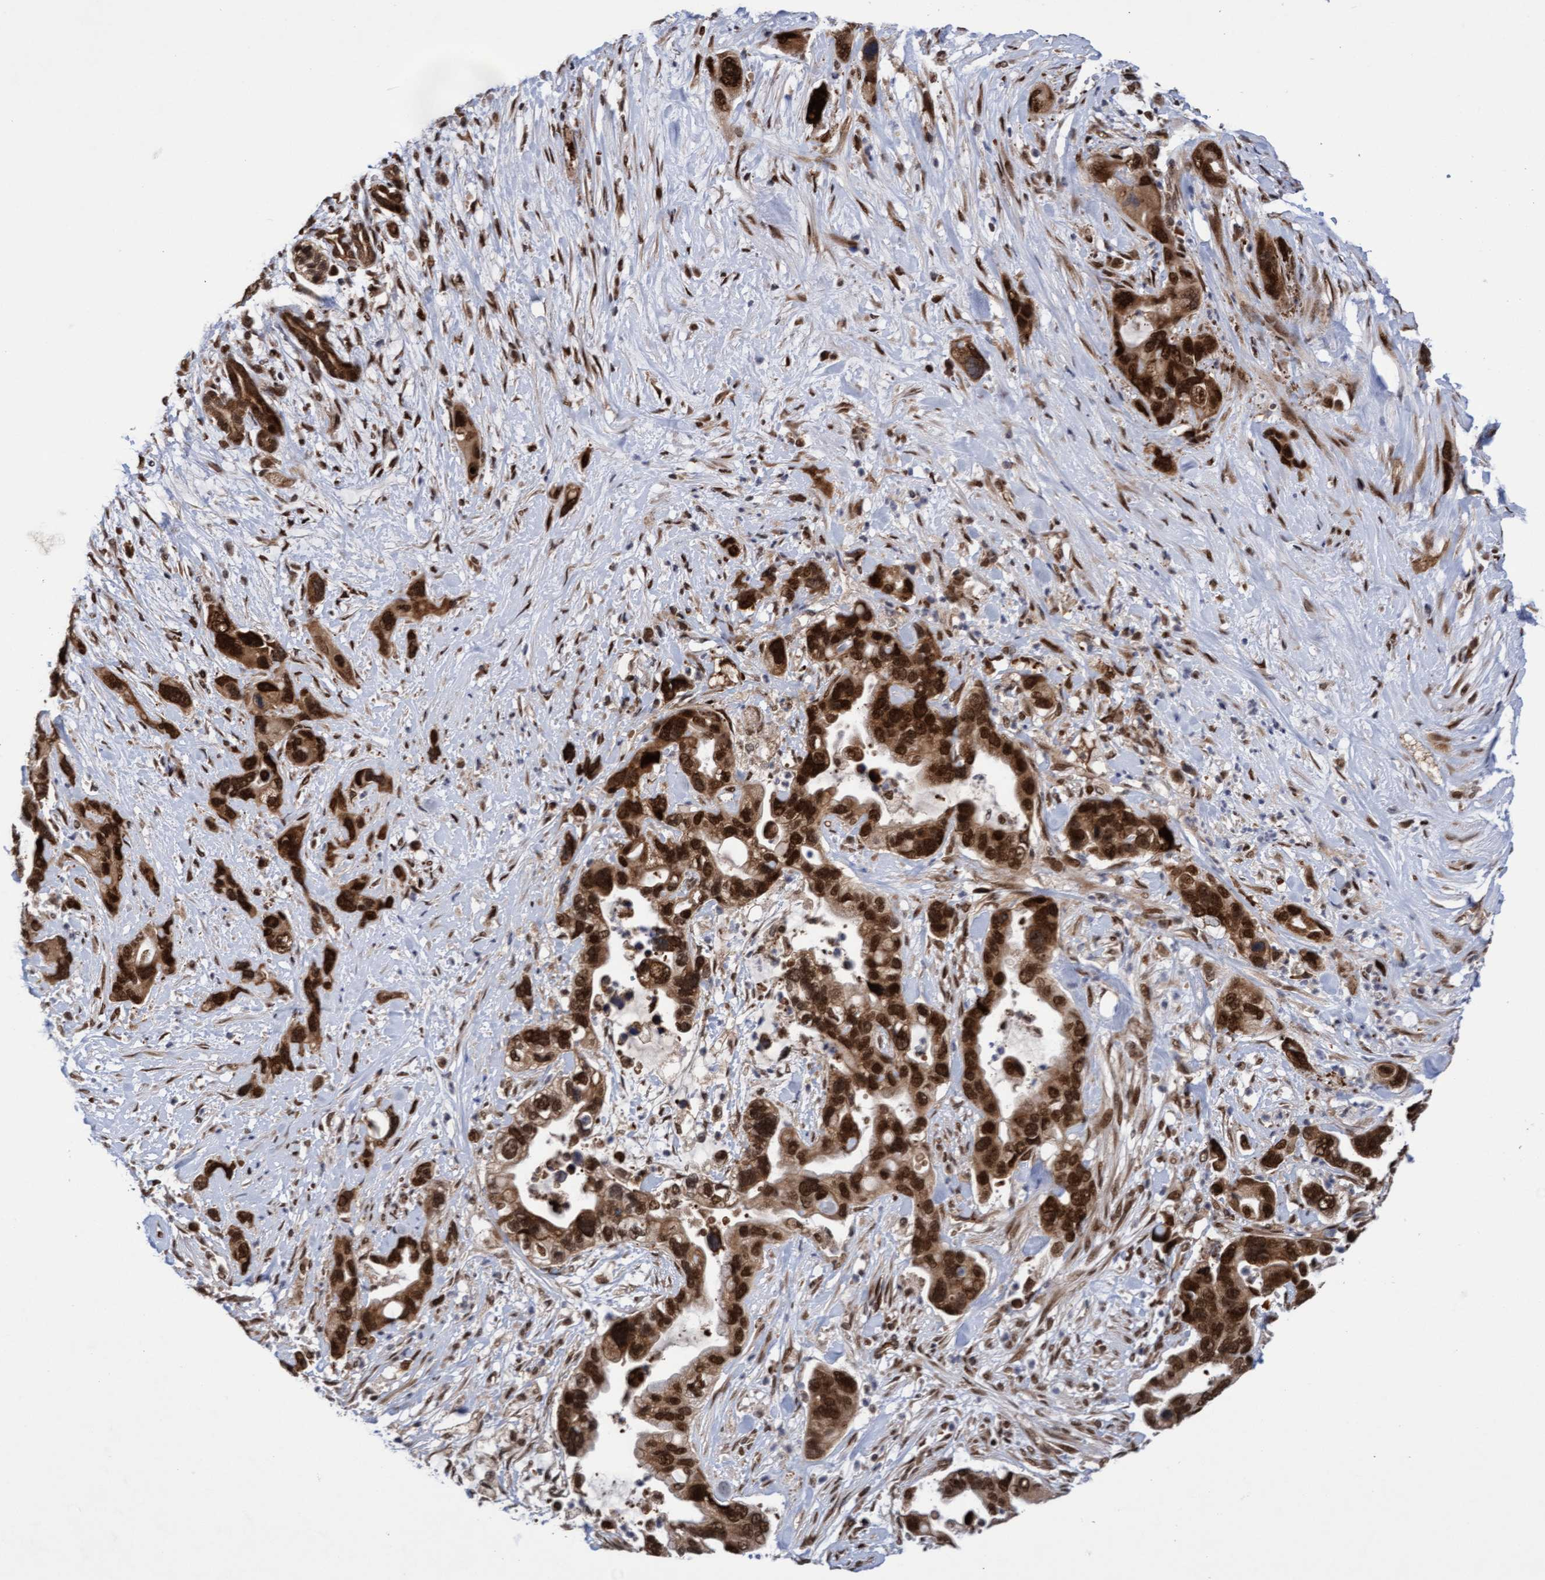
{"staining": {"intensity": "strong", "quantity": ">75%", "location": "cytoplasmic/membranous,nuclear"}, "tissue": "pancreatic cancer", "cell_type": "Tumor cells", "image_type": "cancer", "snomed": [{"axis": "morphology", "description": "Adenocarcinoma, NOS"}, {"axis": "topography", "description": "Pancreas"}], "caption": "Strong cytoplasmic/membranous and nuclear positivity for a protein is seen in about >75% of tumor cells of pancreatic cancer using immunohistochemistry.", "gene": "TANC2", "patient": {"sex": "female", "age": 70}}